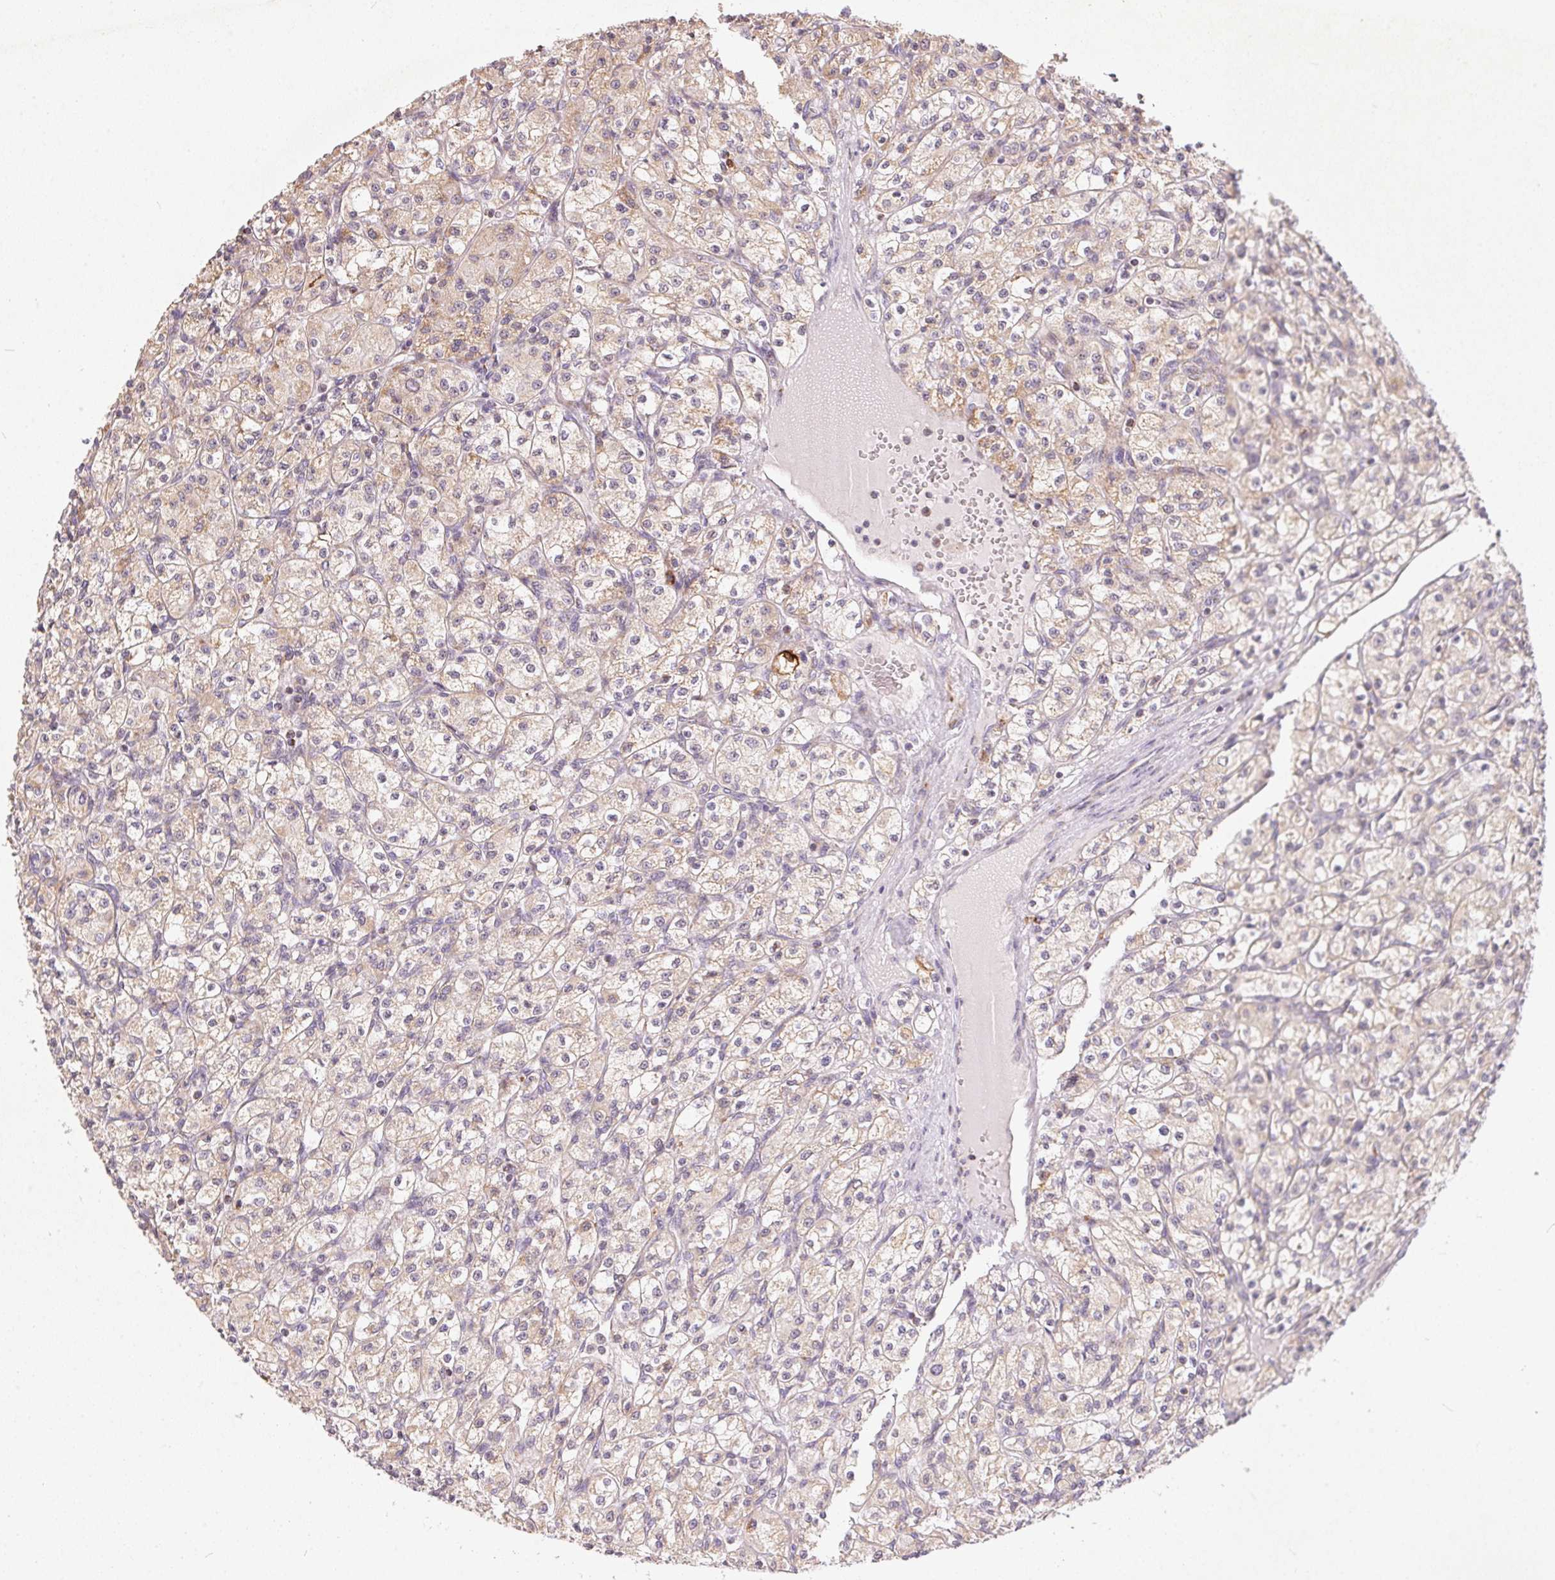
{"staining": {"intensity": "weak", "quantity": "25%-75%", "location": "cytoplasmic/membranous"}, "tissue": "renal cancer", "cell_type": "Tumor cells", "image_type": "cancer", "snomed": [{"axis": "morphology", "description": "Adenocarcinoma, NOS"}, {"axis": "topography", "description": "Kidney"}], "caption": "Renal cancer (adenocarcinoma) was stained to show a protein in brown. There is low levels of weak cytoplasmic/membranous positivity in about 25%-75% of tumor cells.", "gene": "VWA5B2", "patient": {"sex": "female", "age": 70}}